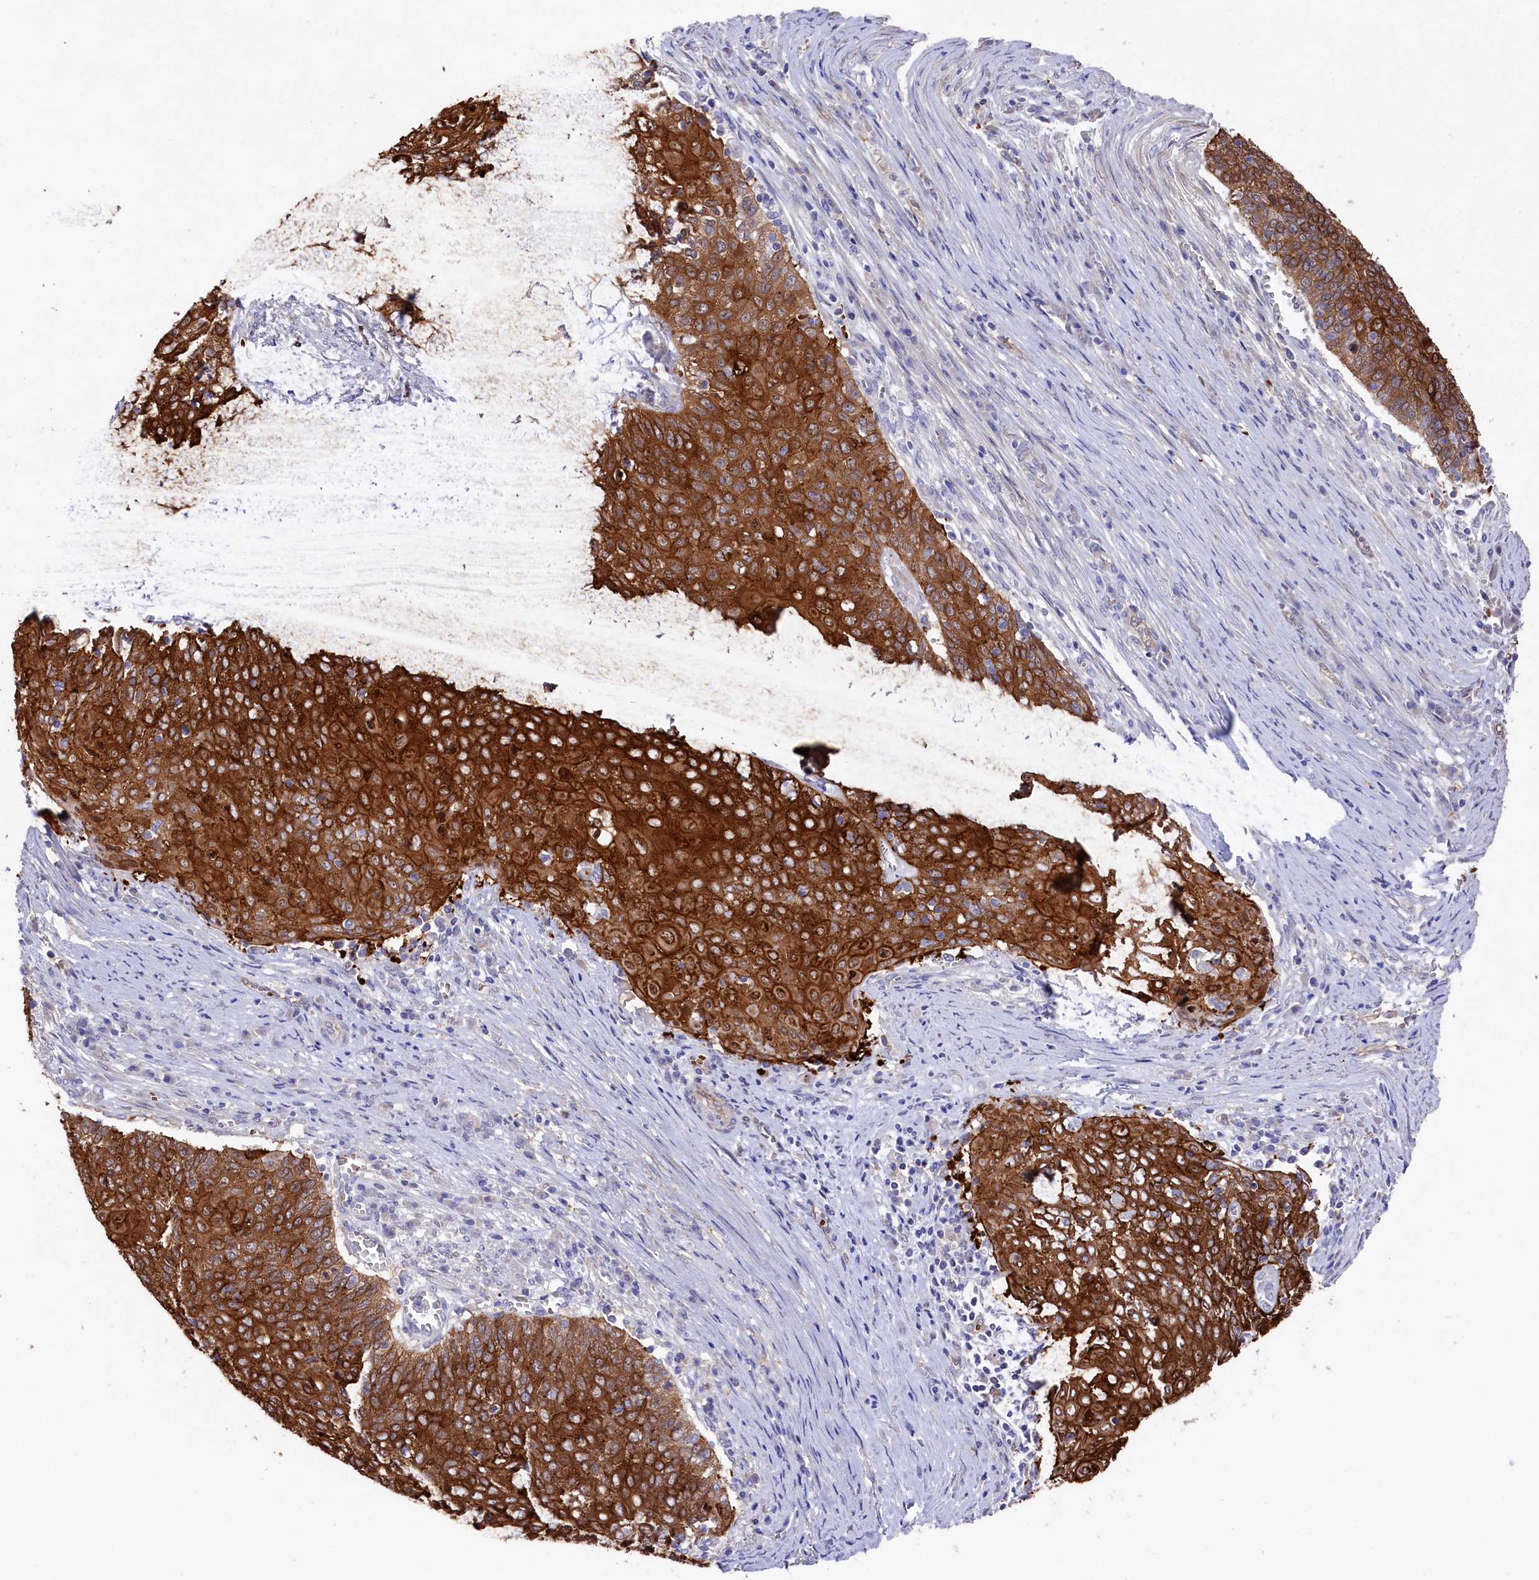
{"staining": {"intensity": "strong", "quantity": ">75%", "location": "cytoplasmic/membranous"}, "tissue": "cervical cancer", "cell_type": "Tumor cells", "image_type": "cancer", "snomed": [{"axis": "morphology", "description": "Squamous cell carcinoma, NOS"}, {"axis": "topography", "description": "Cervix"}], "caption": "About >75% of tumor cells in human cervical cancer (squamous cell carcinoma) display strong cytoplasmic/membranous protein staining as visualized by brown immunohistochemical staining.", "gene": "LHFPL4", "patient": {"sex": "female", "age": 39}}